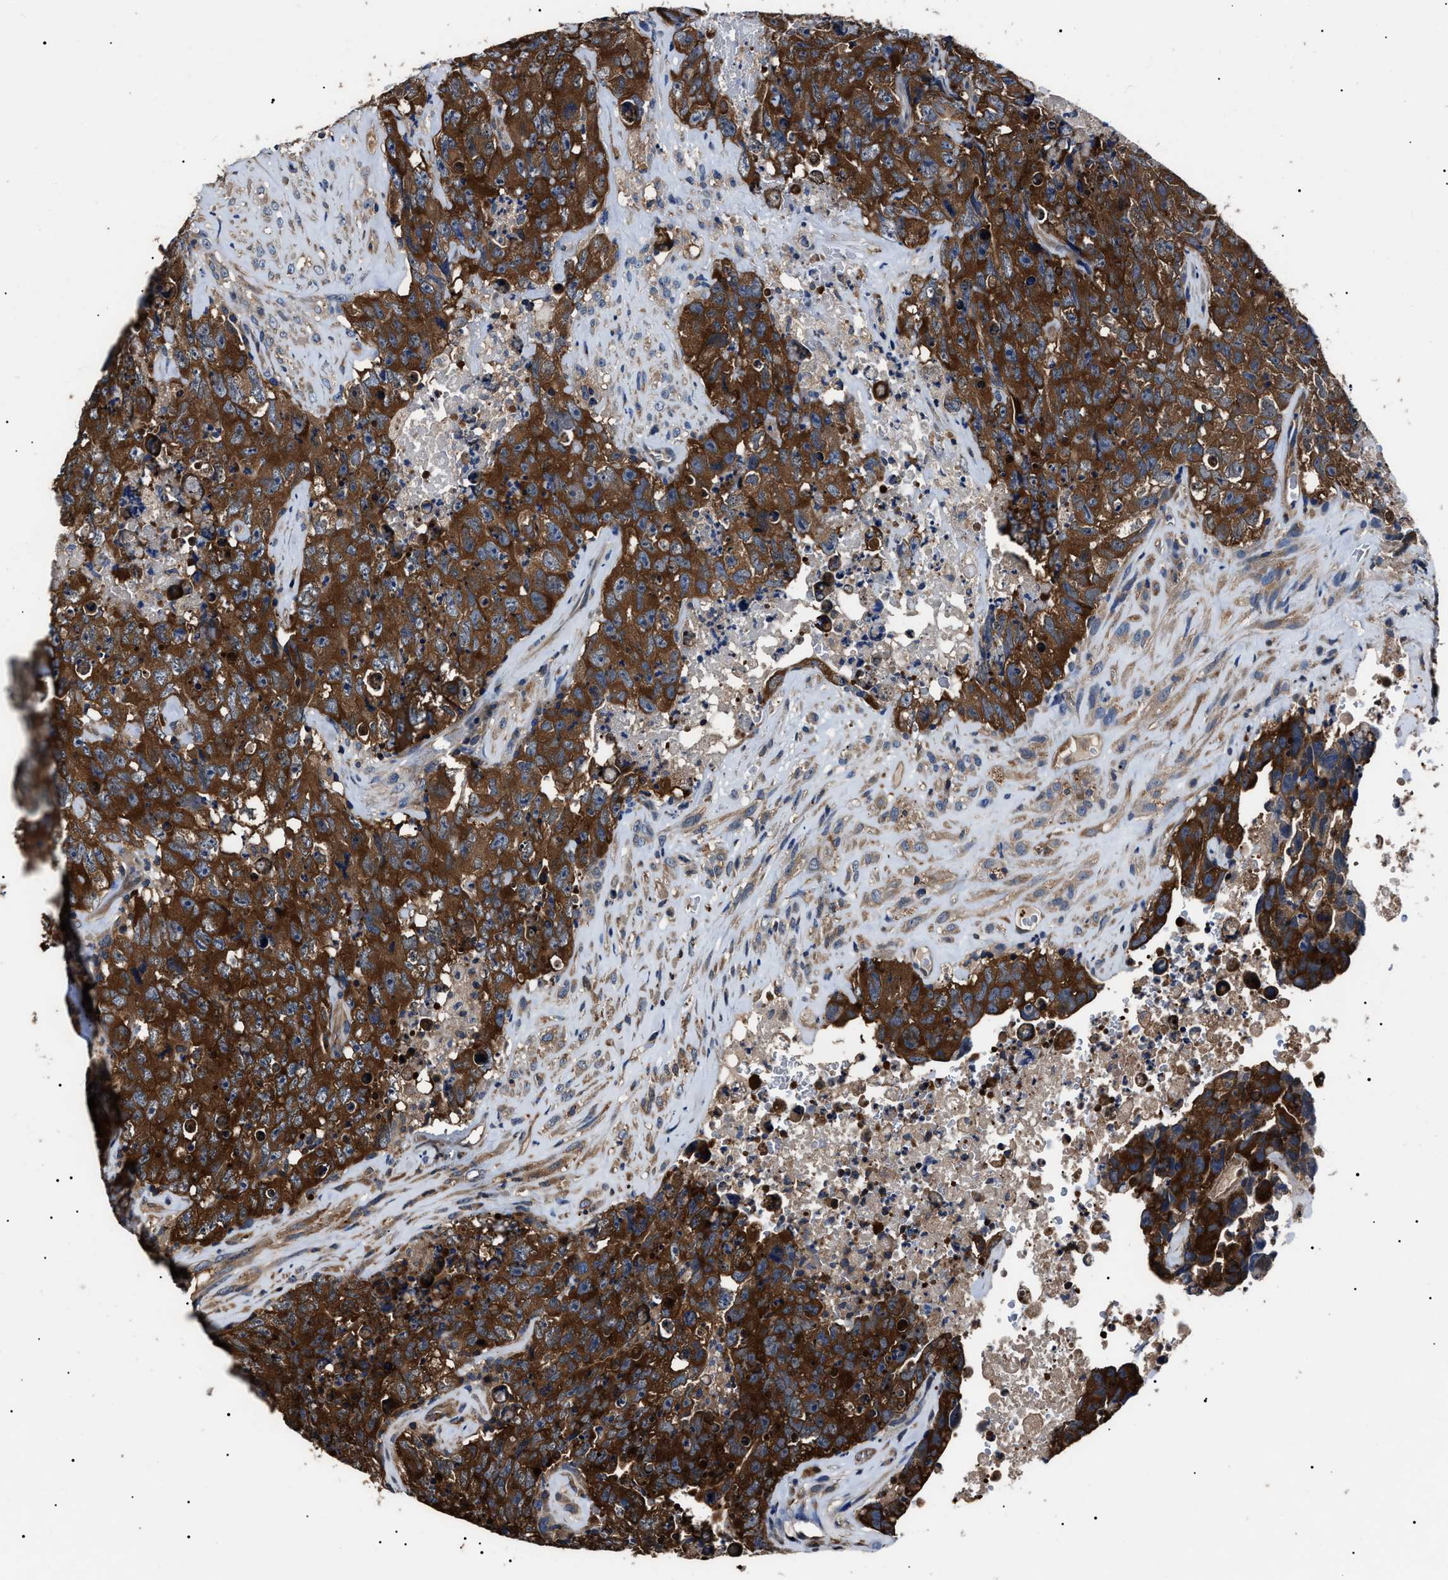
{"staining": {"intensity": "strong", "quantity": ">75%", "location": "cytoplasmic/membranous"}, "tissue": "testis cancer", "cell_type": "Tumor cells", "image_type": "cancer", "snomed": [{"axis": "morphology", "description": "Carcinoma, Embryonal, NOS"}, {"axis": "topography", "description": "Testis"}], "caption": "Immunohistochemistry (IHC) (DAB) staining of testis cancer (embryonal carcinoma) demonstrates strong cytoplasmic/membranous protein staining in approximately >75% of tumor cells.", "gene": "CCT8", "patient": {"sex": "male", "age": 32}}